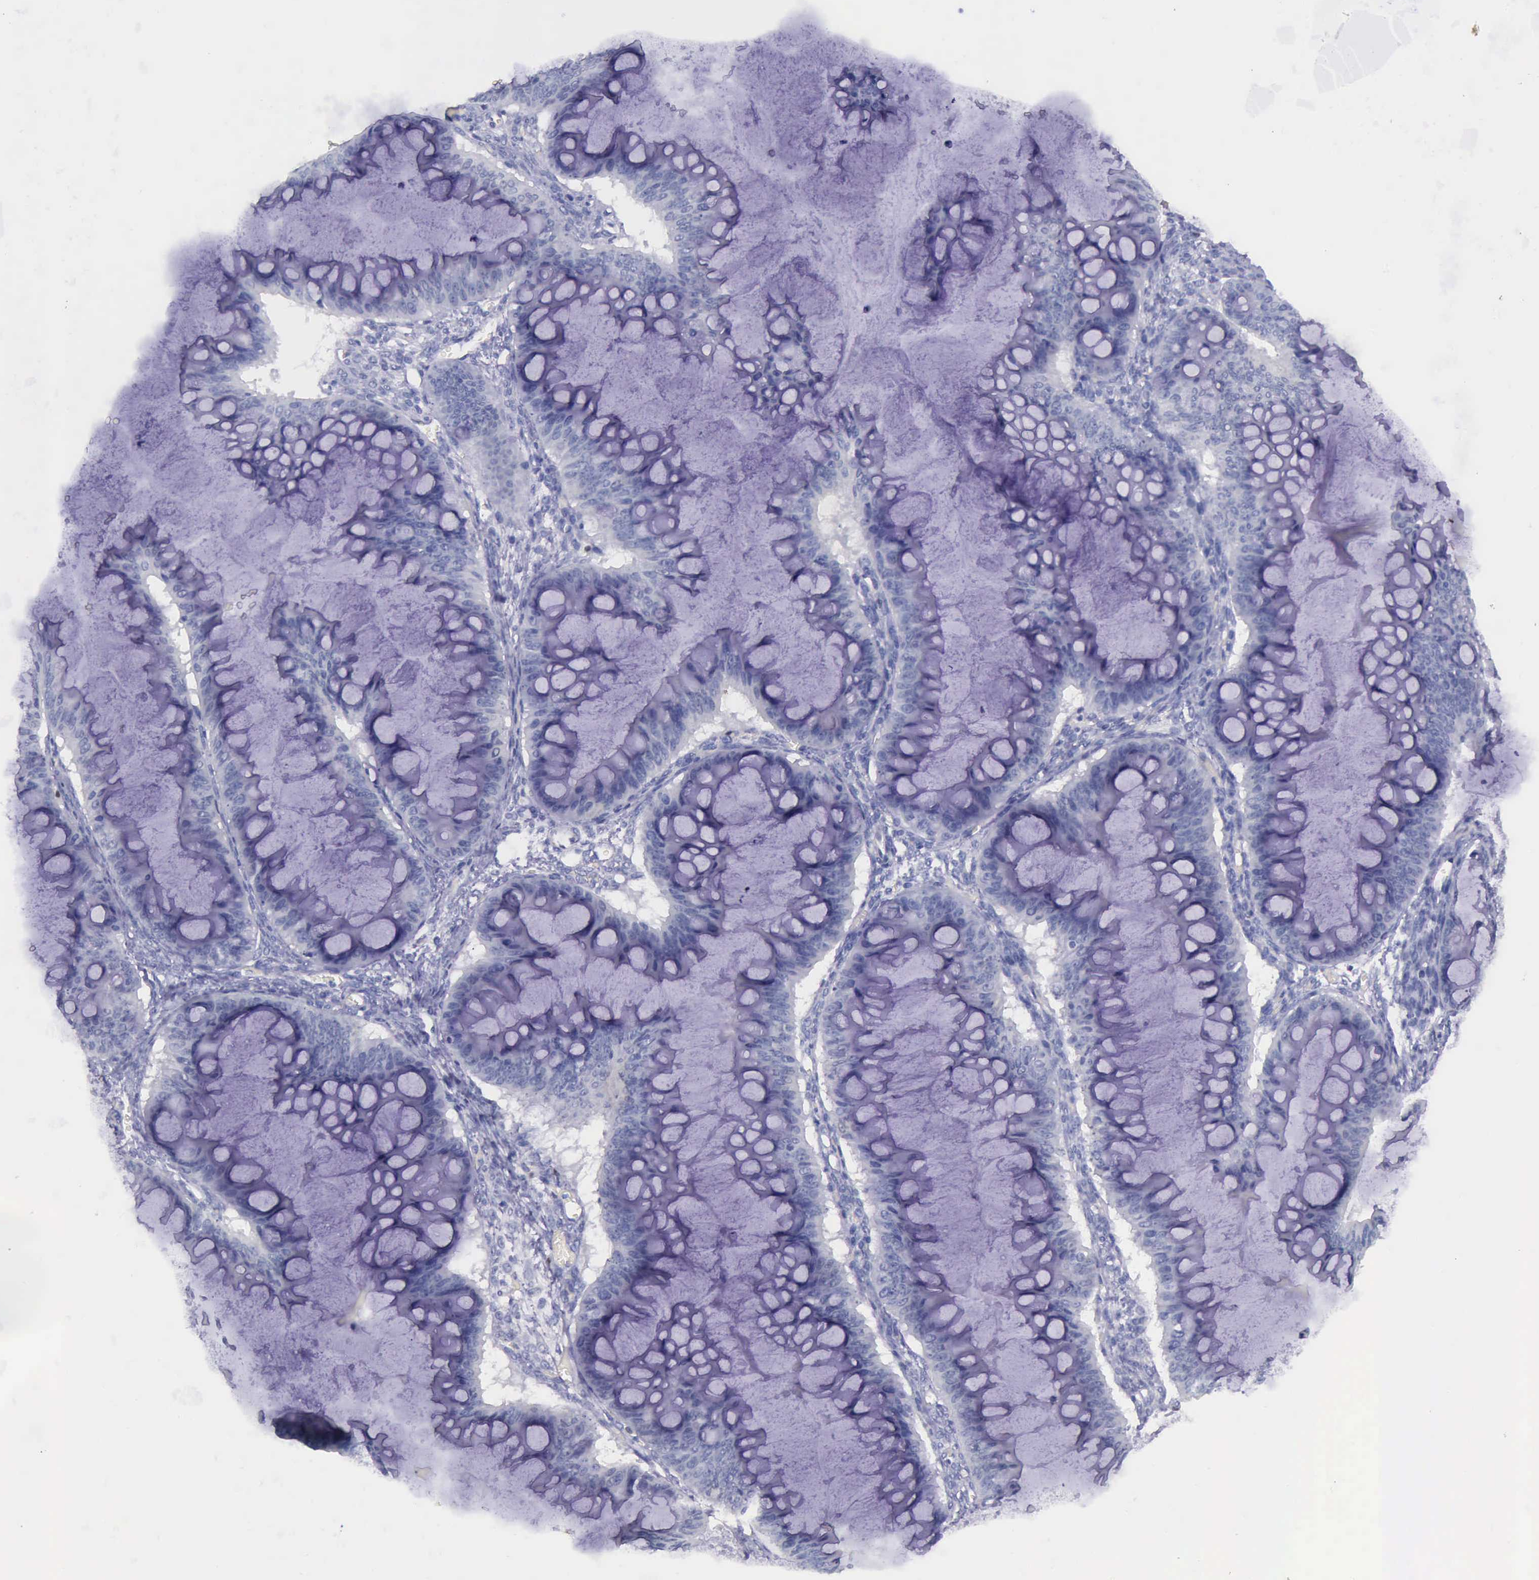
{"staining": {"intensity": "negative", "quantity": "none", "location": "none"}, "tissue": "ovarian cancer", "cell_type": "Tumor cells", "image_type": "cancer", "snomed": [{"axis": "morphology", "description": "Cystadenocarcinoma, mucinous, NOS"}, {"axis": "topography", "description": "Ovary"}], "caption": "High magnification brightfield microscopy of ovarian cancer (mucinous cystadenocarcinoma) stained with DAB (brown) and counterstained with hematoxylin (blue): tumor cells show no significant positivity.", "gene": "TYMP", "patient": {"sex": "female", "age": 73}}